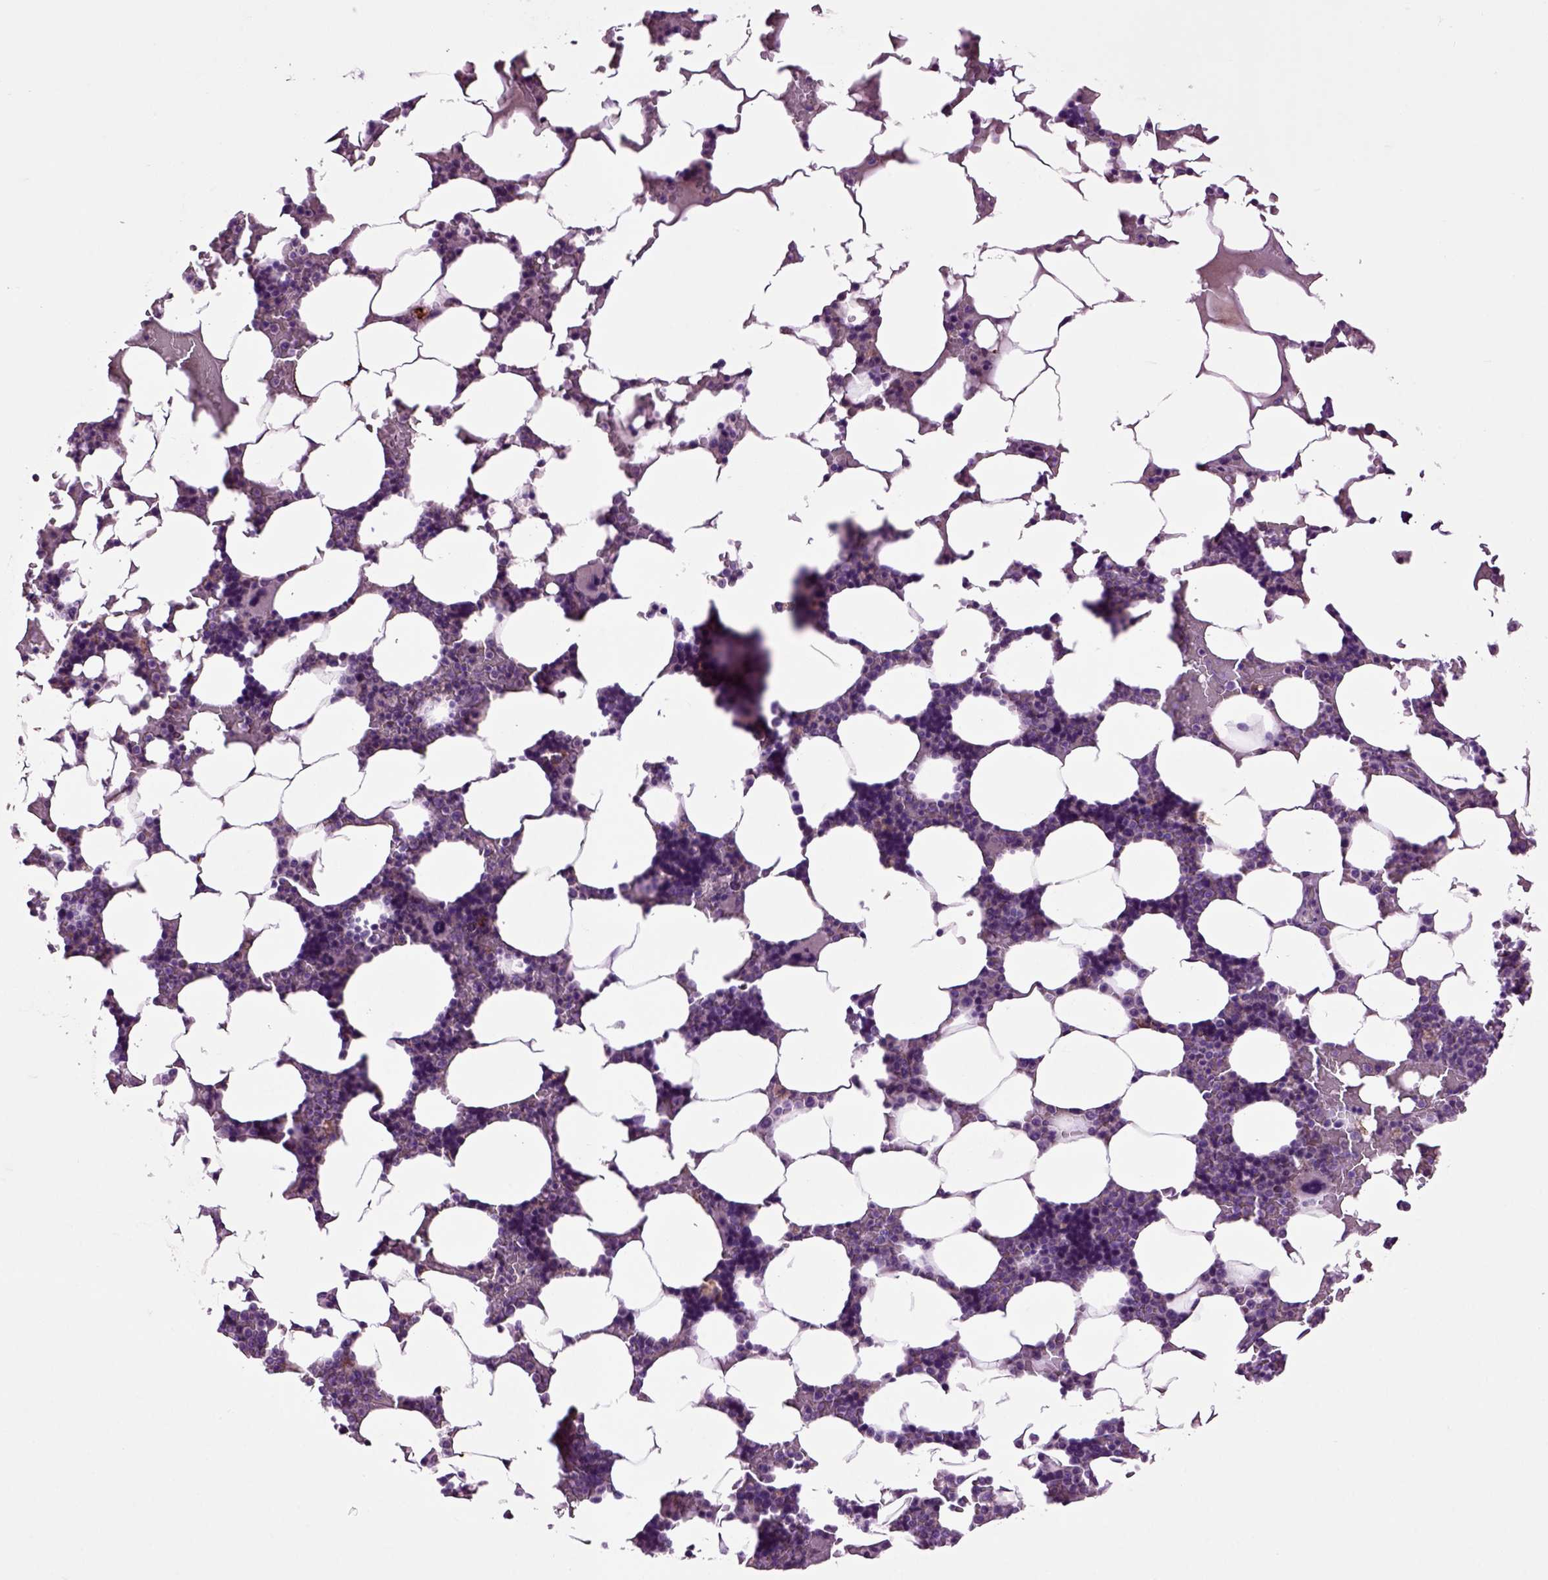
{"staining": {"intensity": "negative", "quantity": "none", "location": "none"}, "tissue": "bone marrow", "cell_type": "Hematopoietic cells", "image_type": "normal", "snomed": [{"axis": "morphology", "description": "Normal tissue, NOS"}, {"axis": "topography", "description": "Bone marrow"}], "caption": "Histopathology image shows no protein positivity in hematopoietic cells of benign bone marrow. (DAB (3,3'-diaminobenzidine) immunohistochemistry (IHC), high magnification).", "gene": "CRHR1", "patient": {"sex": "male", "age": 51}}